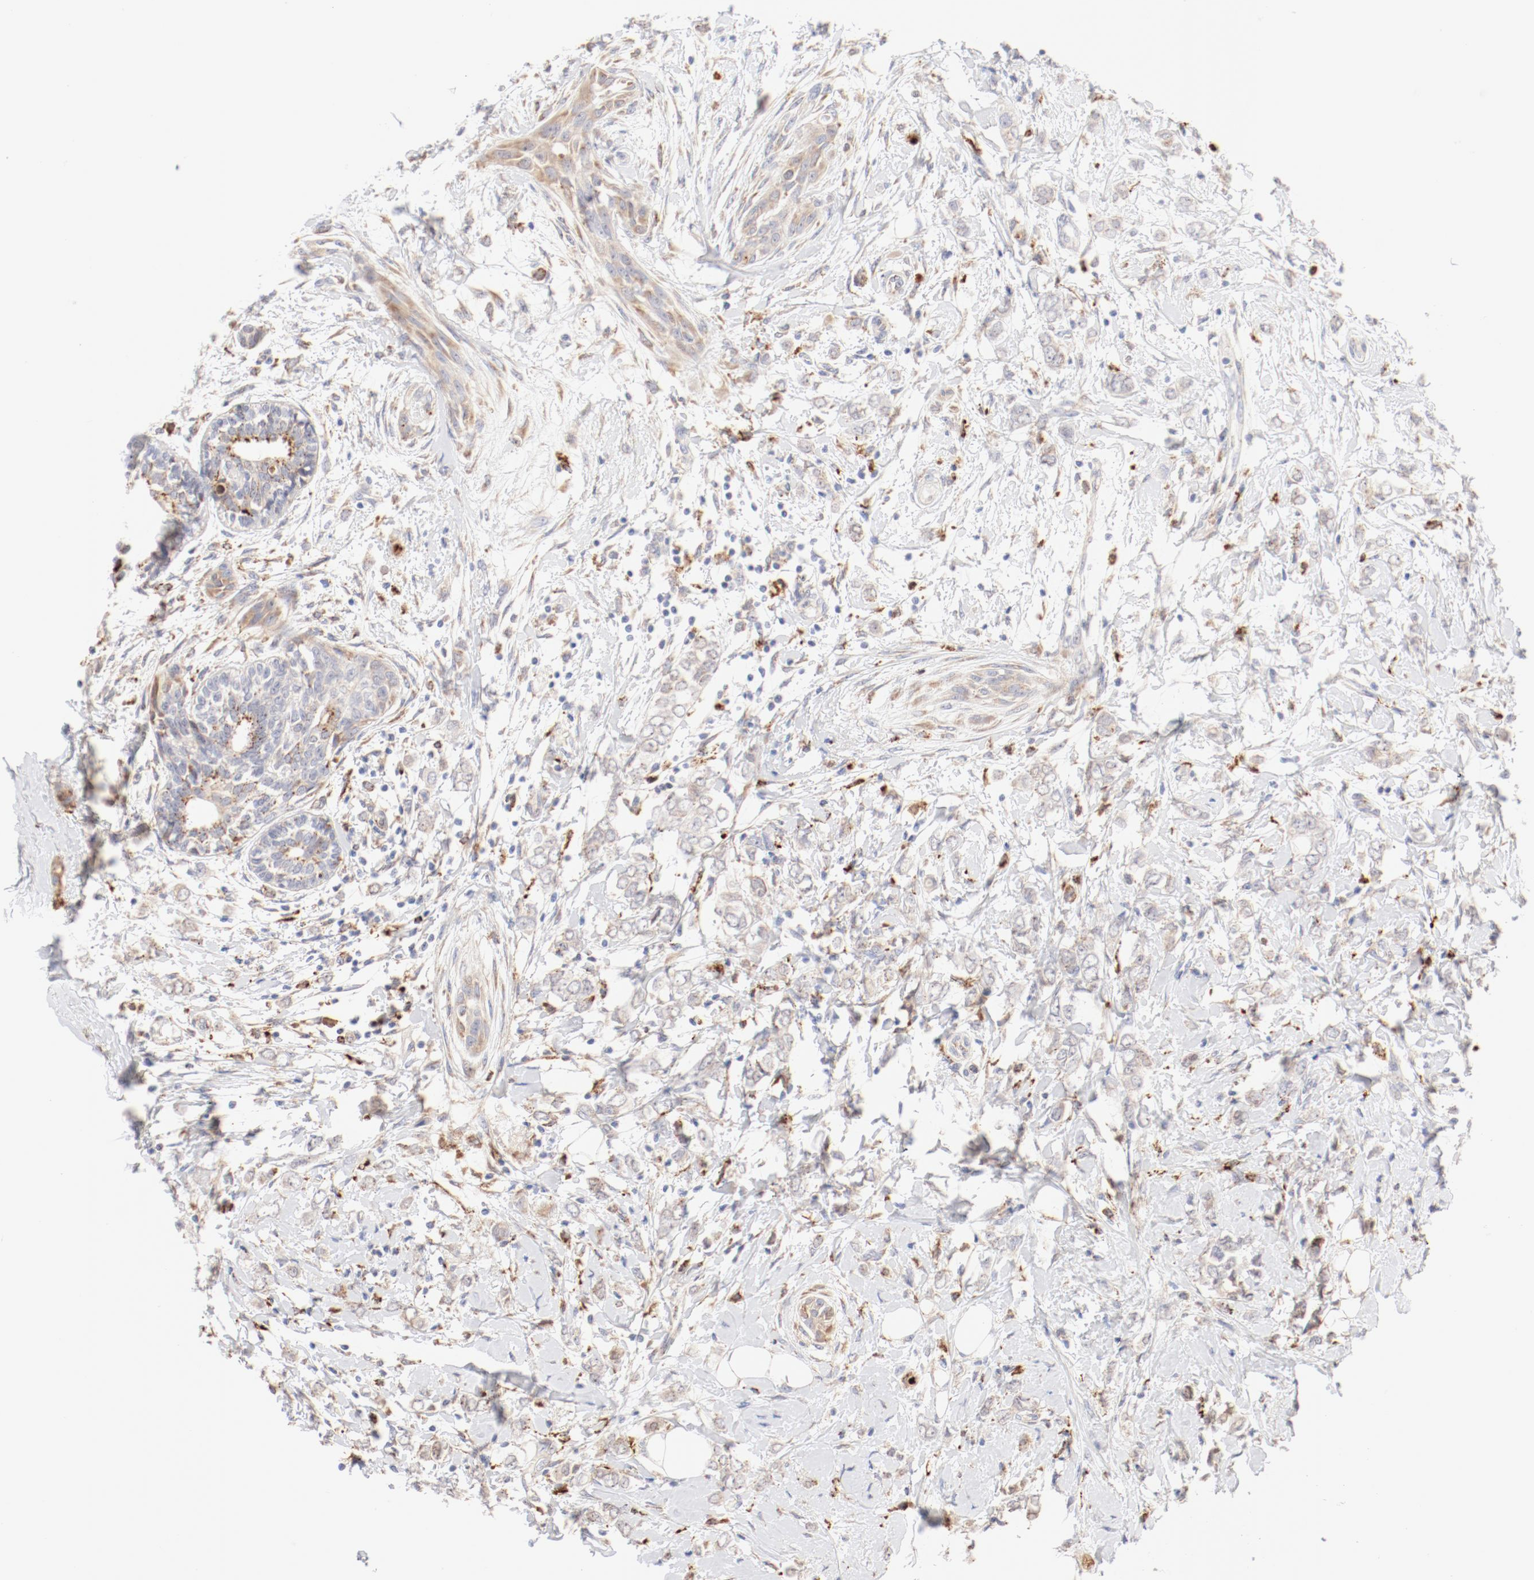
{"staining": {"intensity": "negative", "quantity": "none", "location": "none"}, "tissue": "breast cancer", "cell_type": "Tumor cells", "image_type": "cancer", "snomed": [{"axis": "morphology", "description": "Normal tissue, NOS"}, {"axis": "morphology", "description": "Lobular carcinoma"}, {"axis": "topography", "description": "Breast"}], "caption": "Lobular carcinoma (breast) stained for a protein using IHC demonstrates no staining tumor cells.", "gene": "CTSH", "patient": {"sex": "female", "age": 47}}